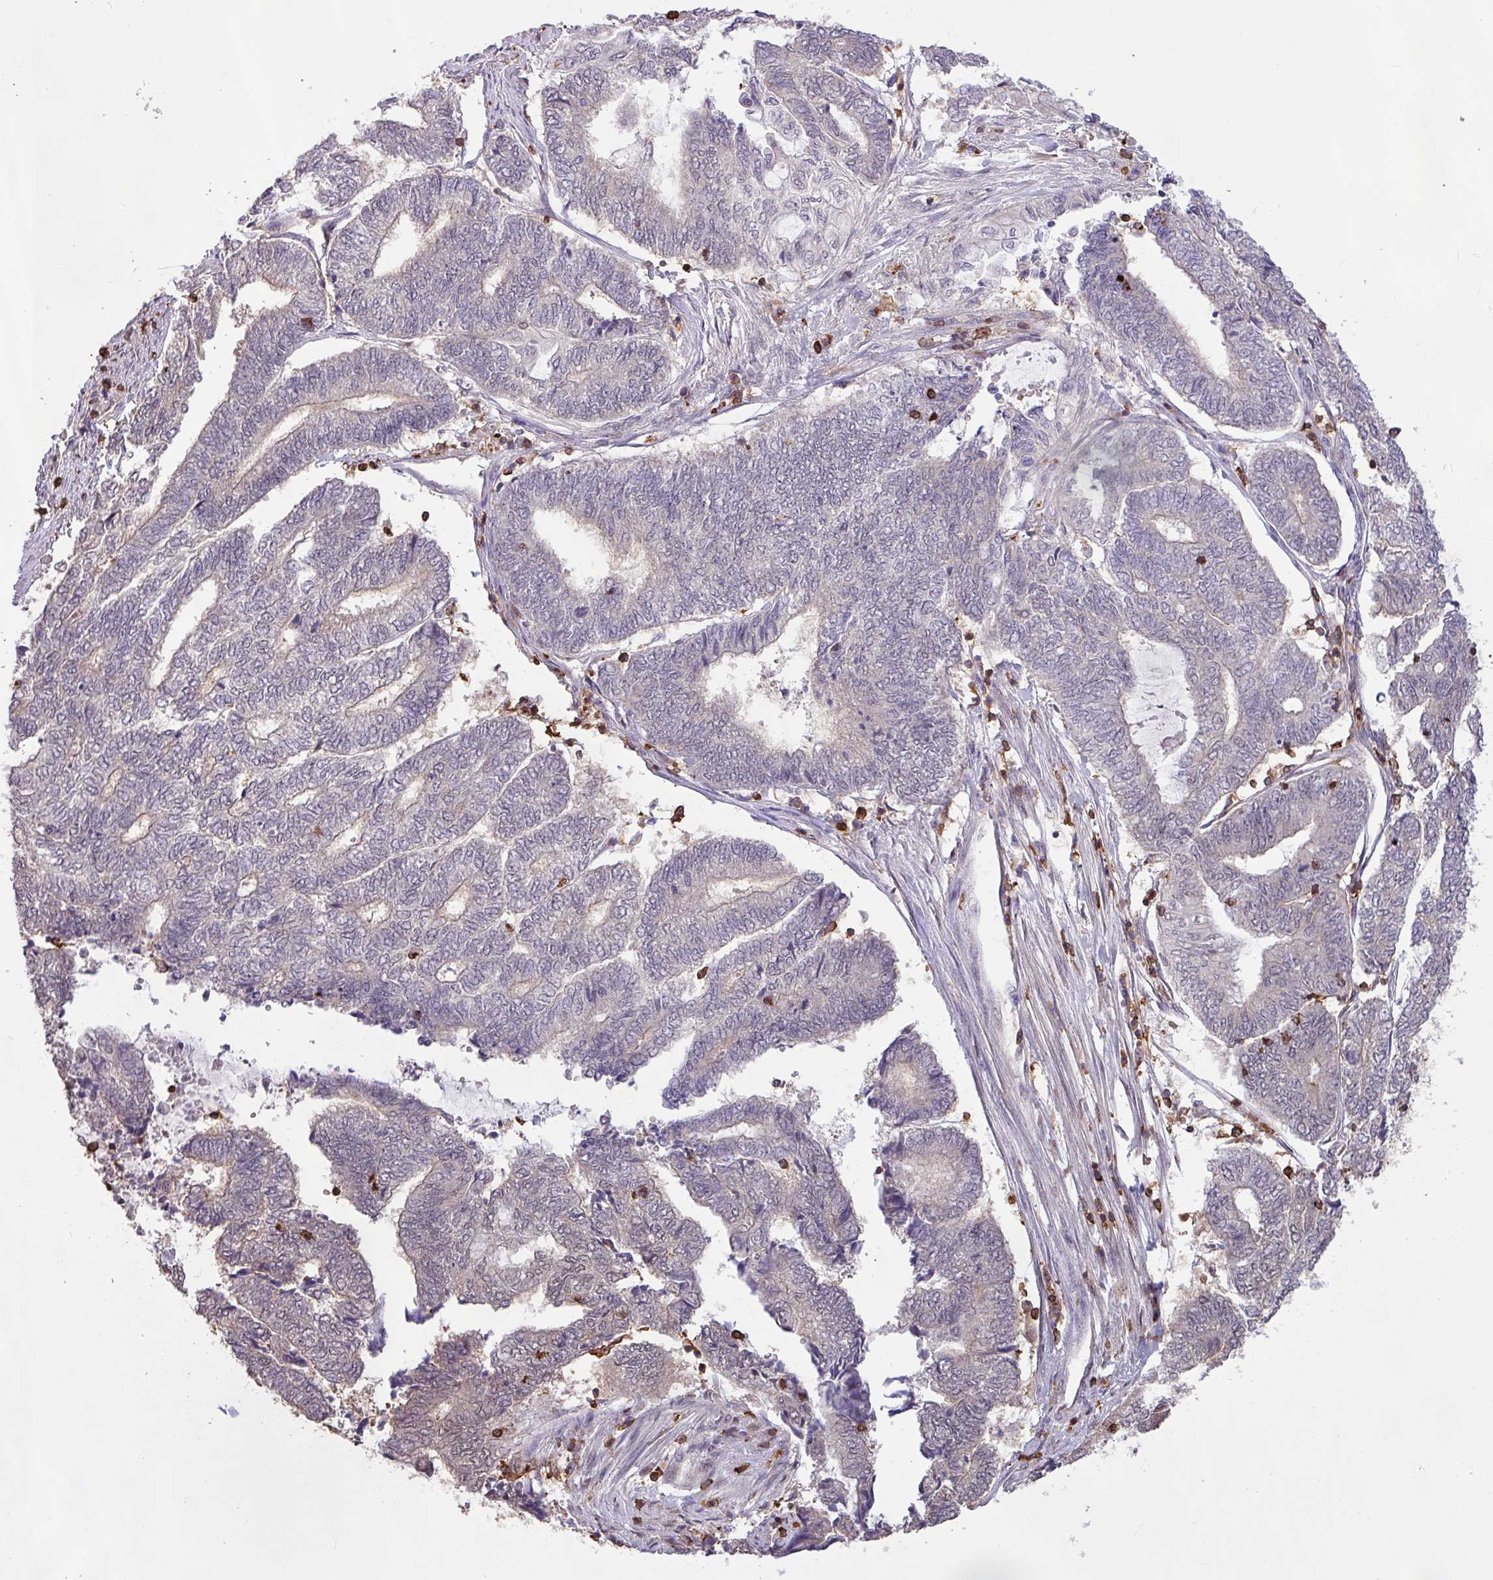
{"staining": {"intensity": "negative", "quantity": "none", "location": "none"}, "tissue": "endometrial cancer", "cell_type": "Tumor cells", "image_type": "cancer", "snomed": [{"axis": "morphology", "description": "Adenocarcinoma, NOS"}, {"axis": "topography", "description": "Uterus"}, {"axis": "topography", "description": "Endometrium"}], "caption": "DAB (3,3'-diaminobenzidine) immunohistochemical staining of human endometrial cancer (adenocarcinoma) shows no significant staining in tumor cells. Brightfield microscopy of IHC stained with DAB (3,3'-diaminobenzidine) (brown) and hematoxylin (blue), captured at high magnification.", "gene": "GON7", "patient": {"sex": "female", "age": 70}}